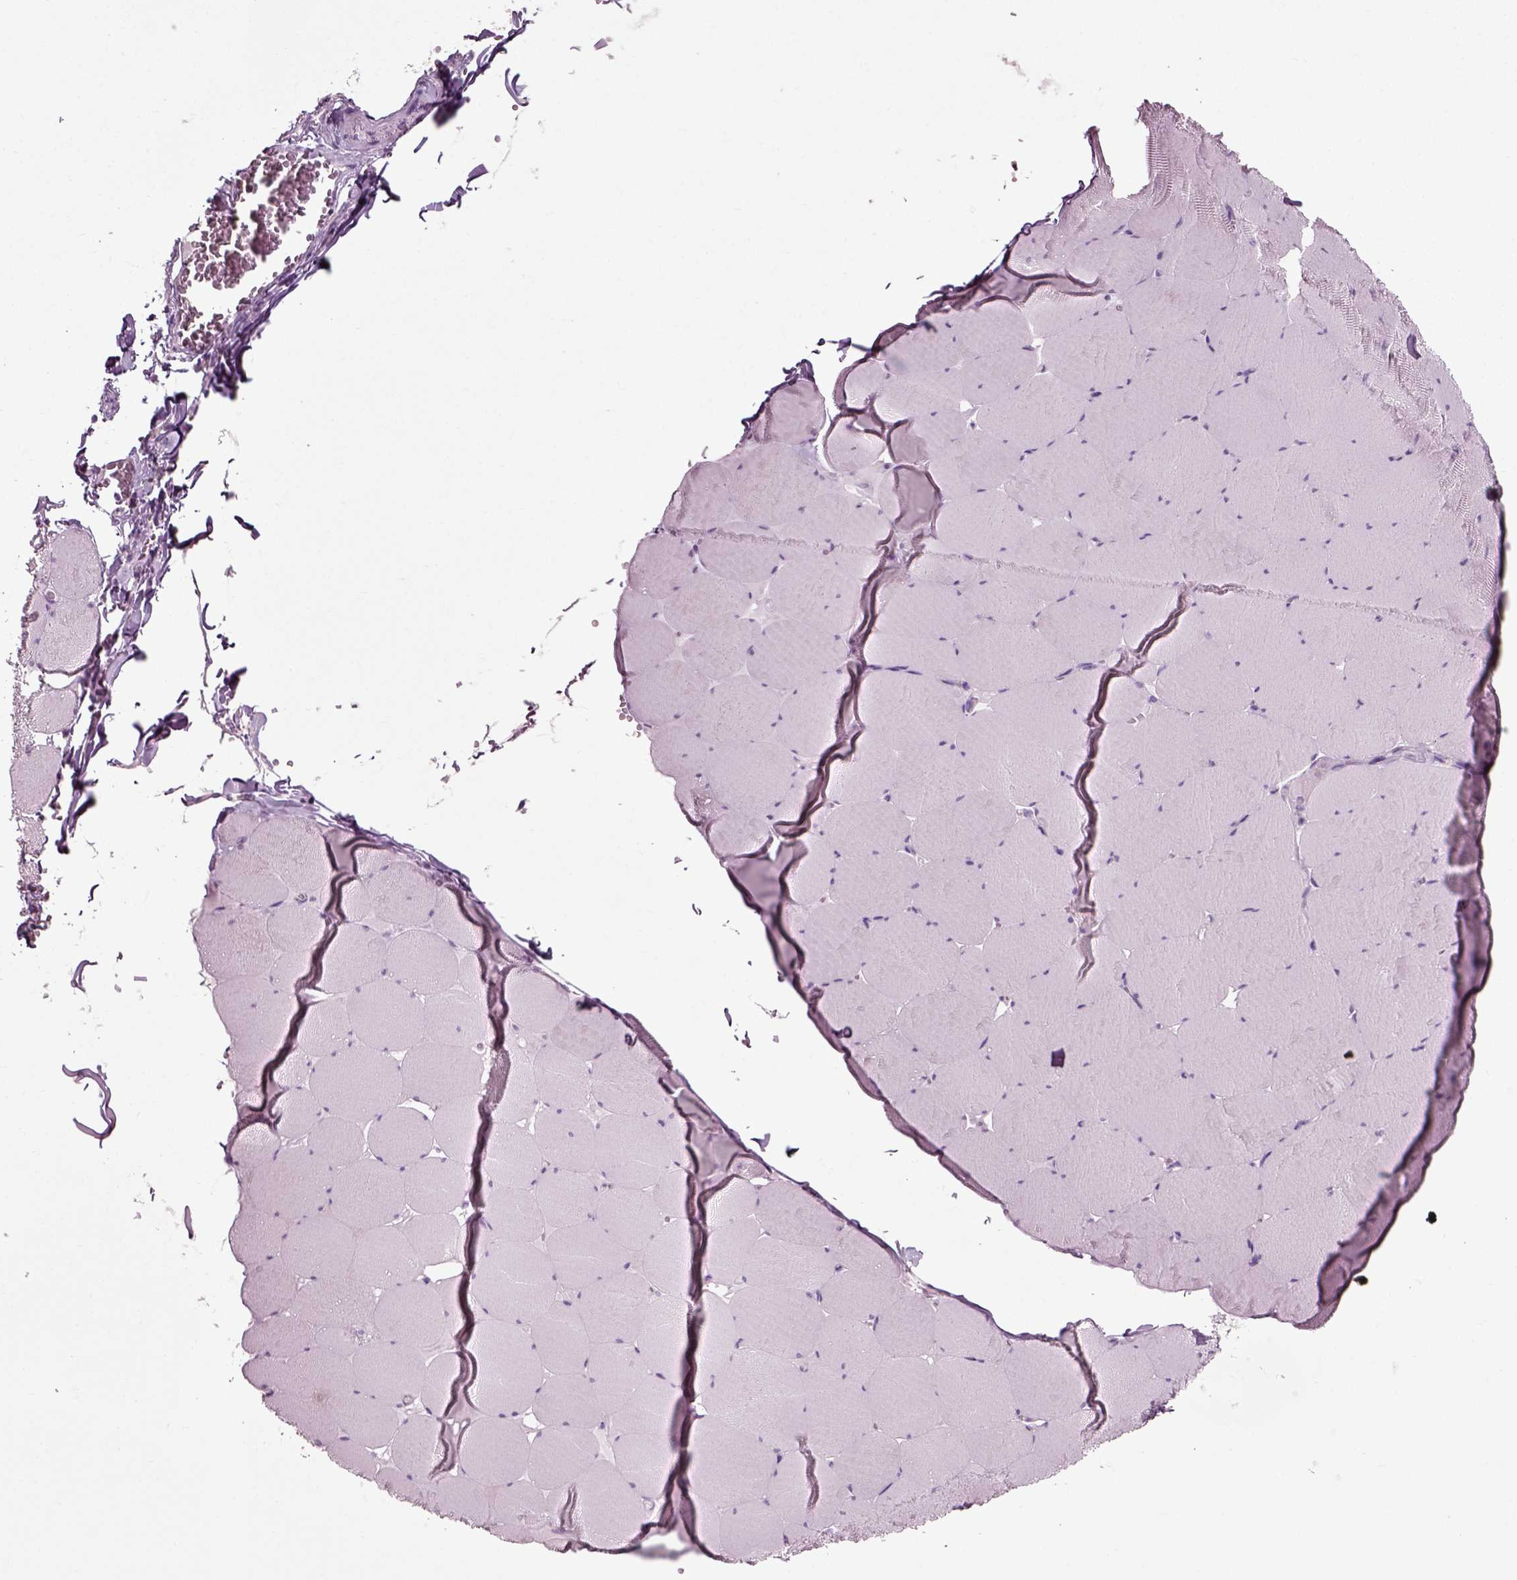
{"staining": {"intensity": "negative", "quantity": "none", "location": "none"}, "tissue": "skeletal muscle", "cell_type": "Myocytes", "image_type": "normal", "snomed": [{"axis": "morphology", "description": "Normal tissue, NOS"}, {"axis": "morphology", "description": "Malignant melanoma, Metastatic site"}, {"axis": "topography", "description": "Skeletal muscle"}], "caption": "Immunohistochemistry (IHC) of normal human skeletal muscle demonstrates no expression in myocytes.", "gene": "SLC26A8", "patient": {"sex": "male", "age": 50}}